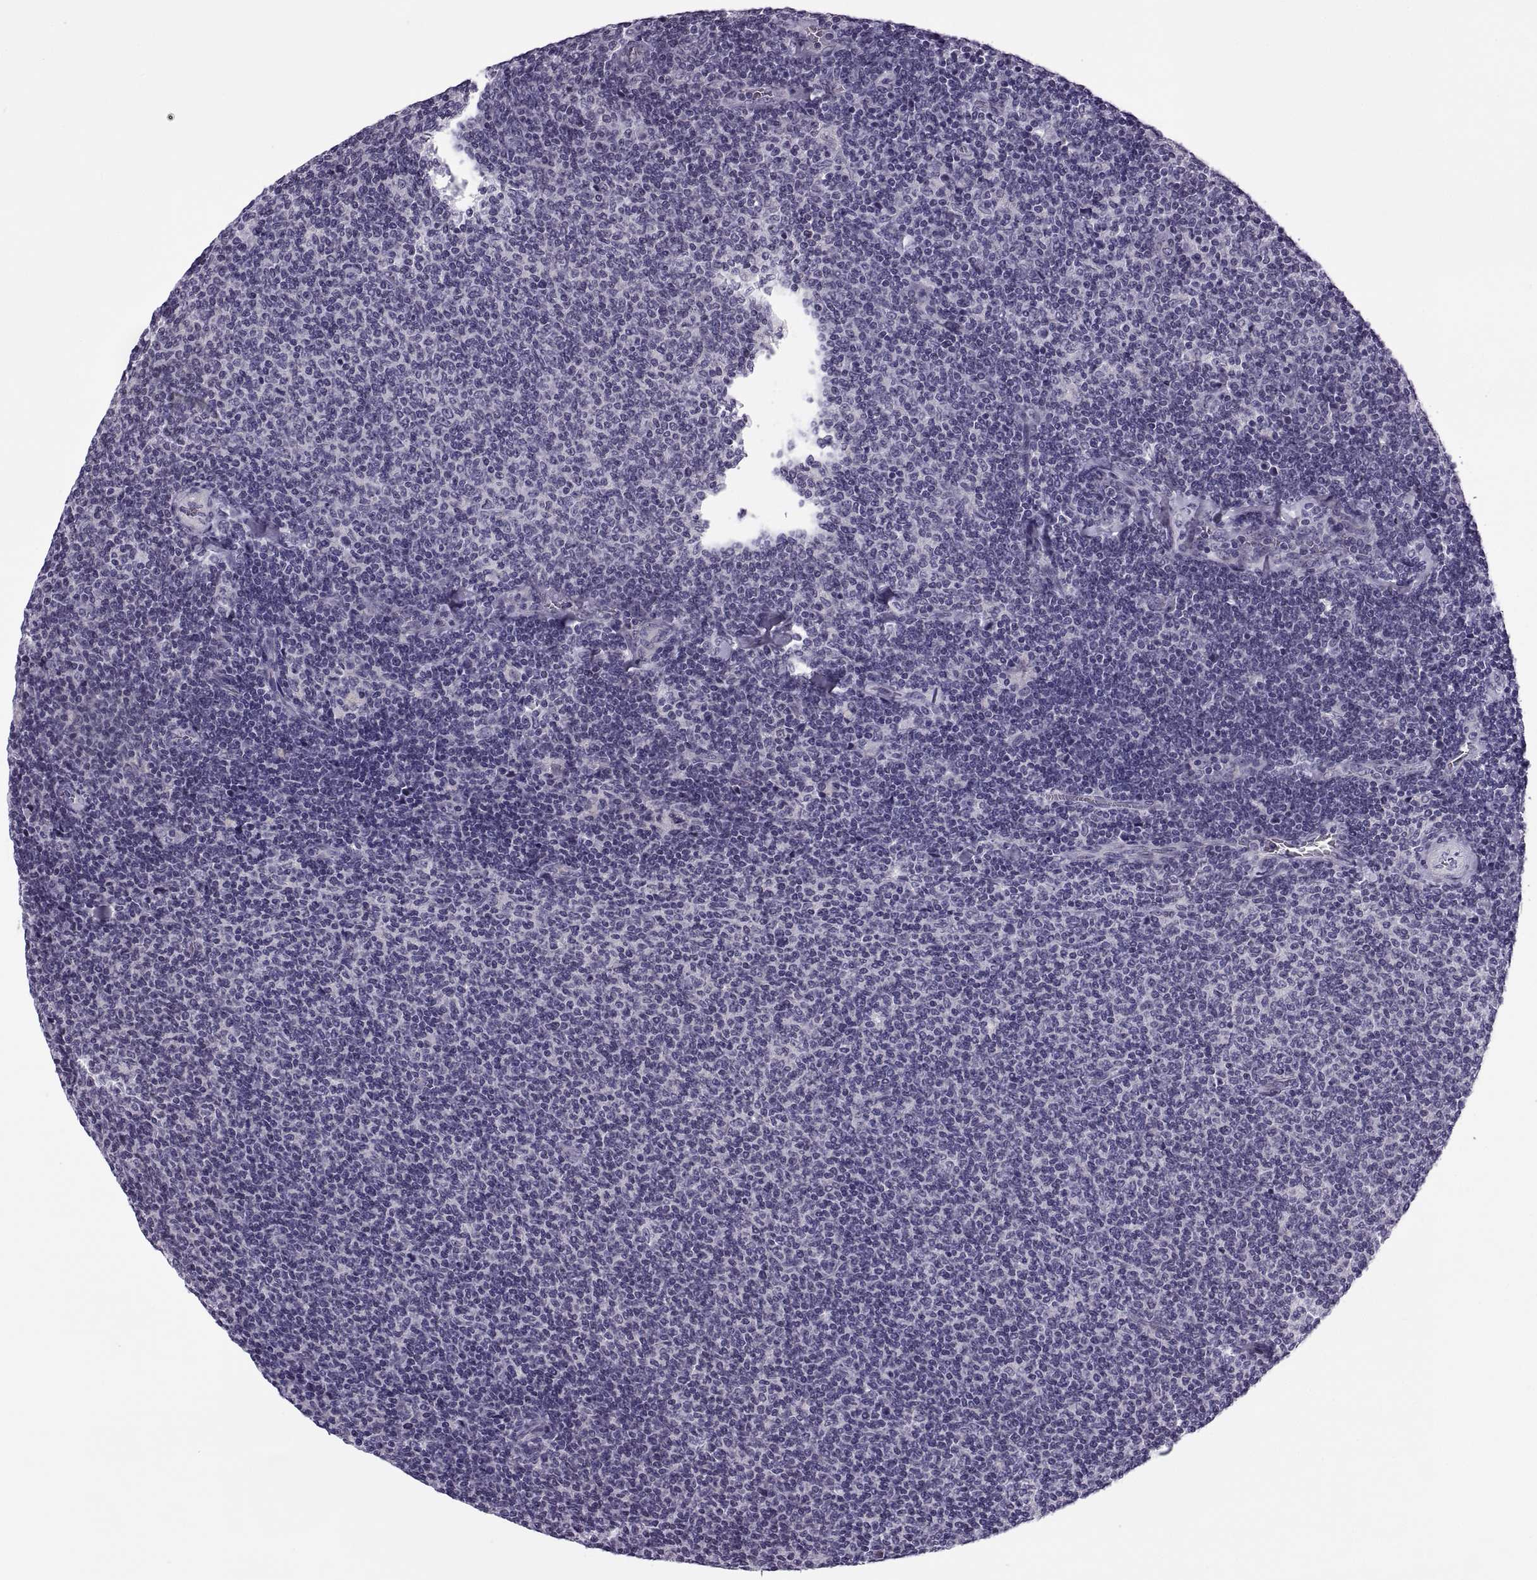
{"staining": {"intensity": "negative", "quantity": "none", "location": "none"}, "tissue": "lymphoma", "cell_type": "Tumor cells", "image_type": "cancer", "snomed": [{"axis": "morphology", "description": "Malignant lymphoma, non-Hodgkin's type, Low grade"}, {"axis": "topography", "description": "Lymph node"}], "caption": "Immunohistochemical staining of human low-grade malignant lymphoma, non-Hodgkin's type exhibits no significant expression in tumor cells. Brightfield microscopy of immunohistochemistry stained with DAB (brown) and hematoxylin (blue), captured at high magnification.", "gene": "MAGEB1", "patient": {"sex": "male", "age": 52}}